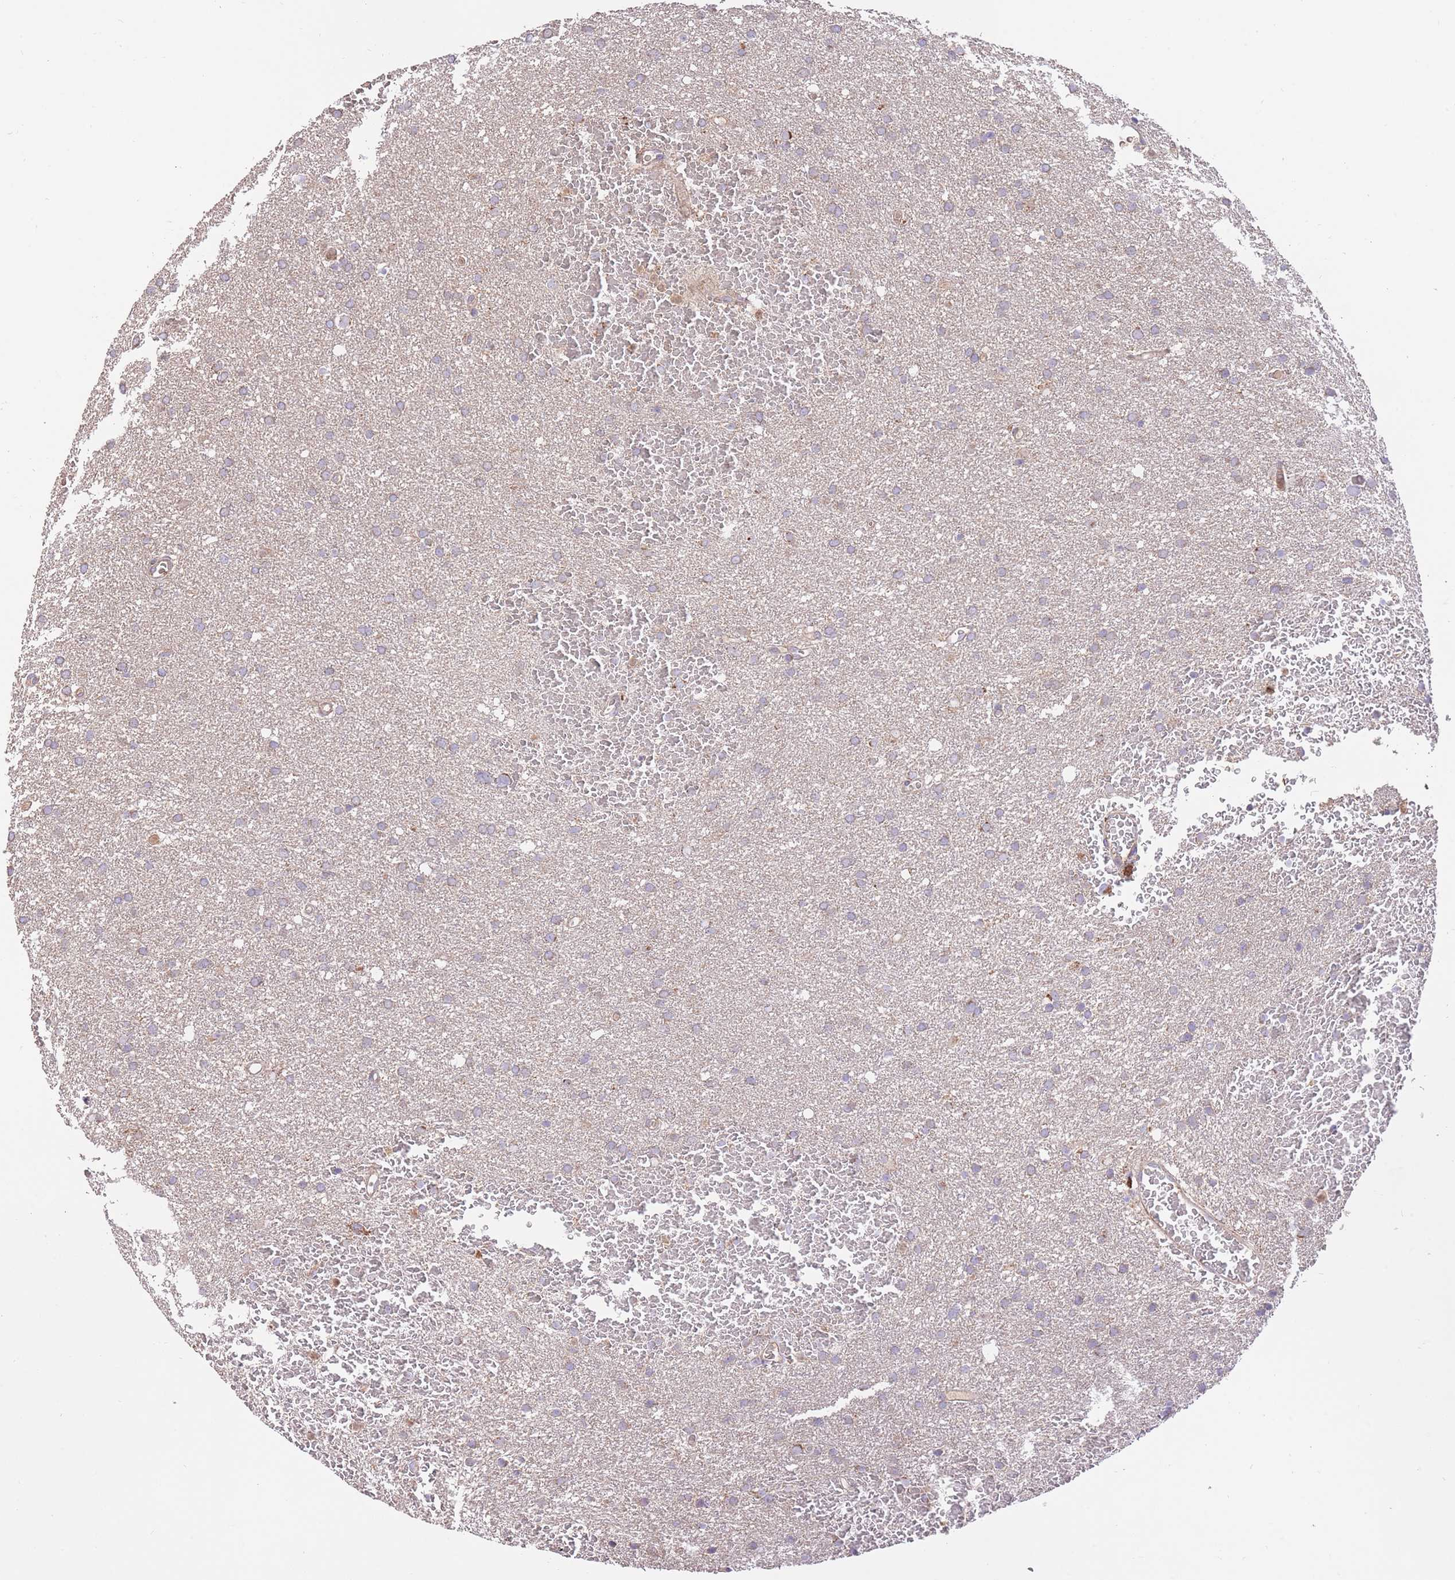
{"staining": {"intensity": "moderate", "quantity": "<25%", "location": "cytoplasmic/membranous"}, "tissue": "glioma", "cell_type": "Tumor cells", "image_type": "cancer", "snomed": [{"axis": "morphology", "description": "Glioma, malignant, High grade"}, {"axis": "topography", "description": "Cerebral cortex"}], "caption": "Protein analysis of glioma tissue displays moderate cytoplasmic/membranous expression in approximately <25% of tumor cells. (brown staining indicates protein expression, while blue staining denotes nuclei).", "gene": "PREP", "patient": {"sex": "female", "age": 36}}